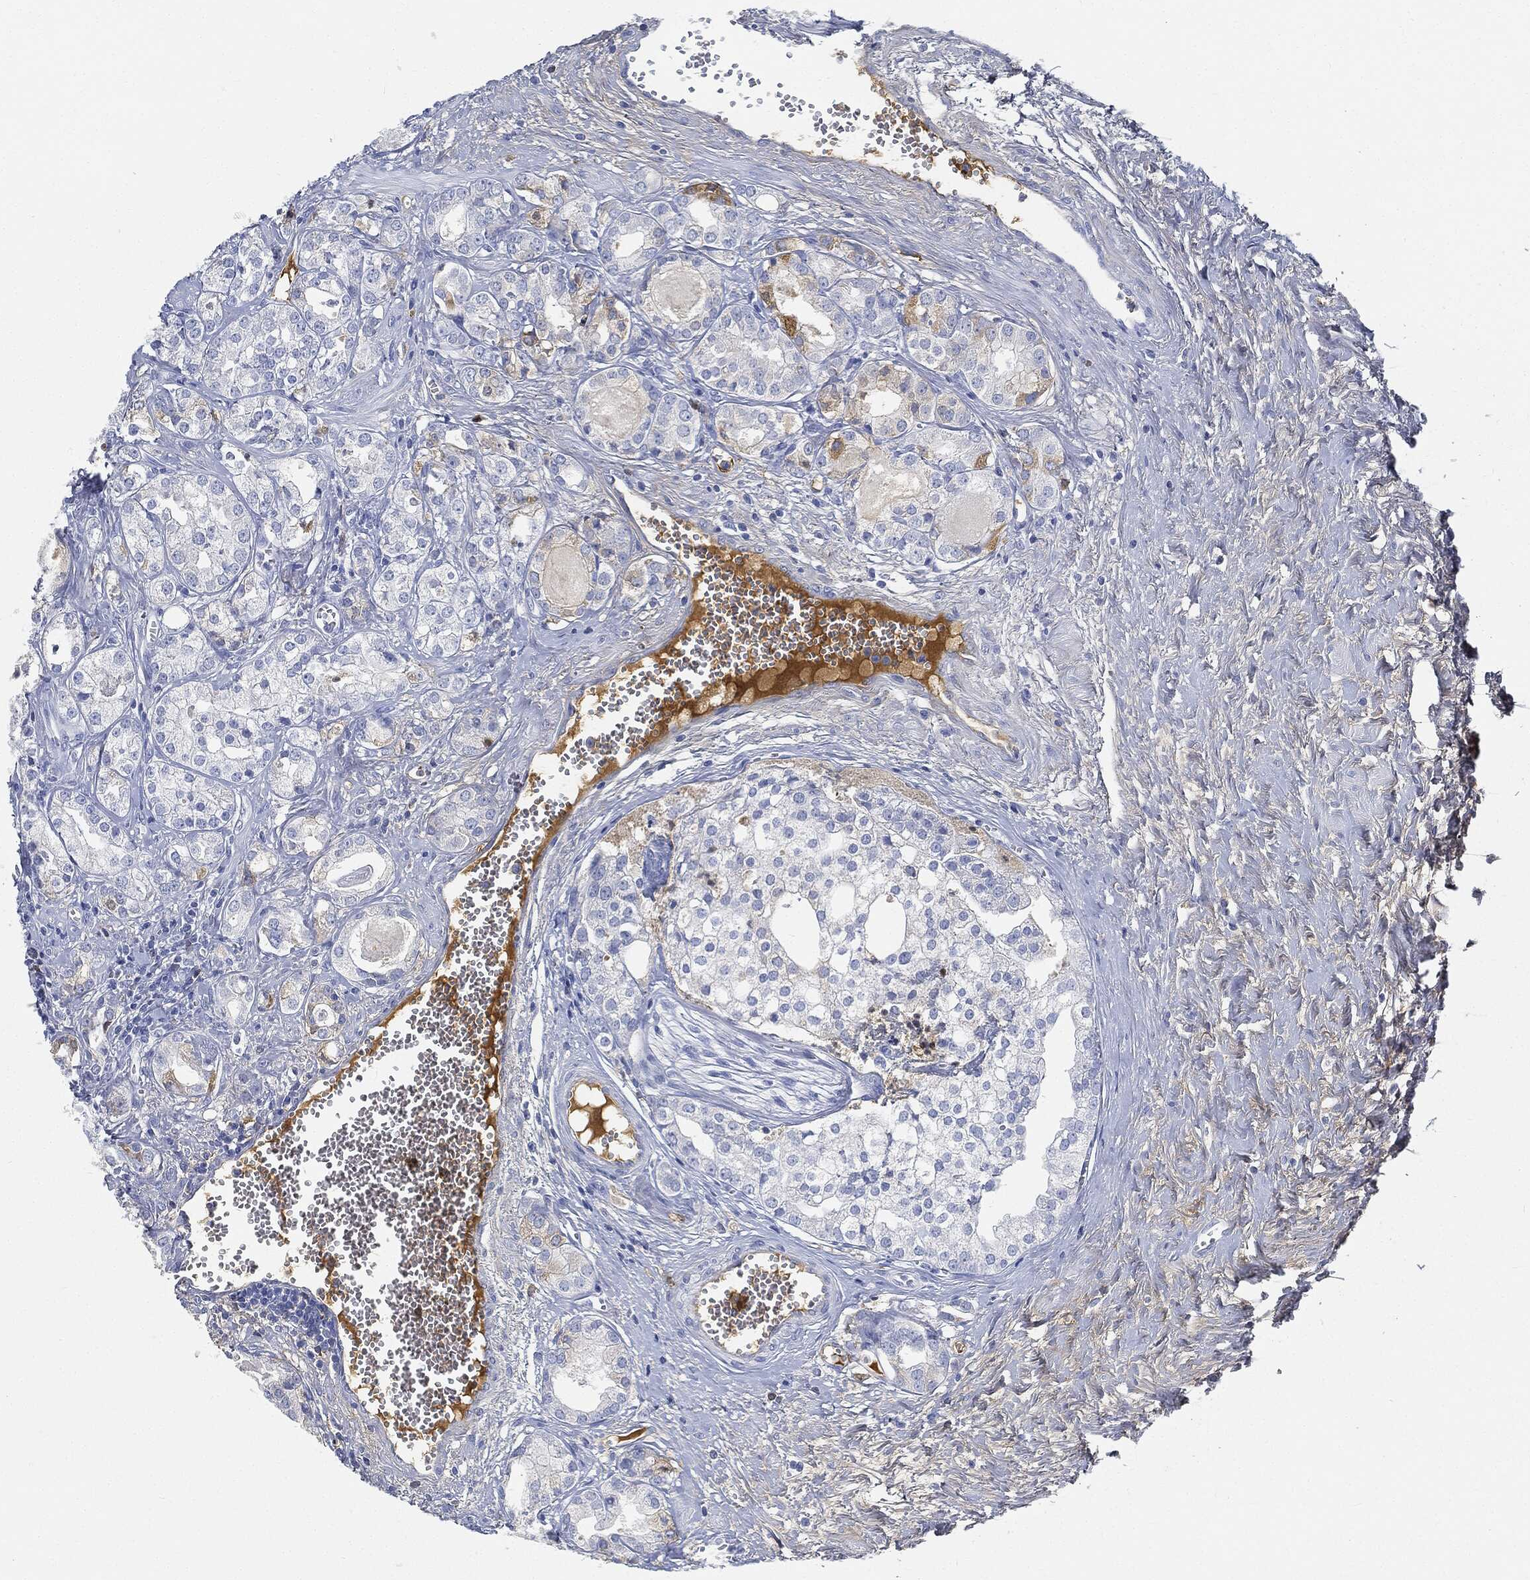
{"staining": {"intensity": "weak", "quantity": "<25%", "location": "cytoplasmic/membranous"}, "tissue": "prostate cancer", "cell_type": "Tumor cells", "image_type": "cancer", "snomed": [{"axis": "morphology", "description": "Adenocarcinoma, NOS"}, {"axis": "topography", "description": "Prostate and seminal vesicle, NOS"}, {"axis": "topography", "description": "Prostate"}], "caption": "There is no significant staining in tumor cells of prostate adenocarcinoma. Brightfield microscopy of immunohistochemistry (IHC) stained with DAB (brown) and hematoxylin (blue), captured at high magnification.", "gene": "IGLV6-57", "patient": {"sex": "male", "age": 62}}